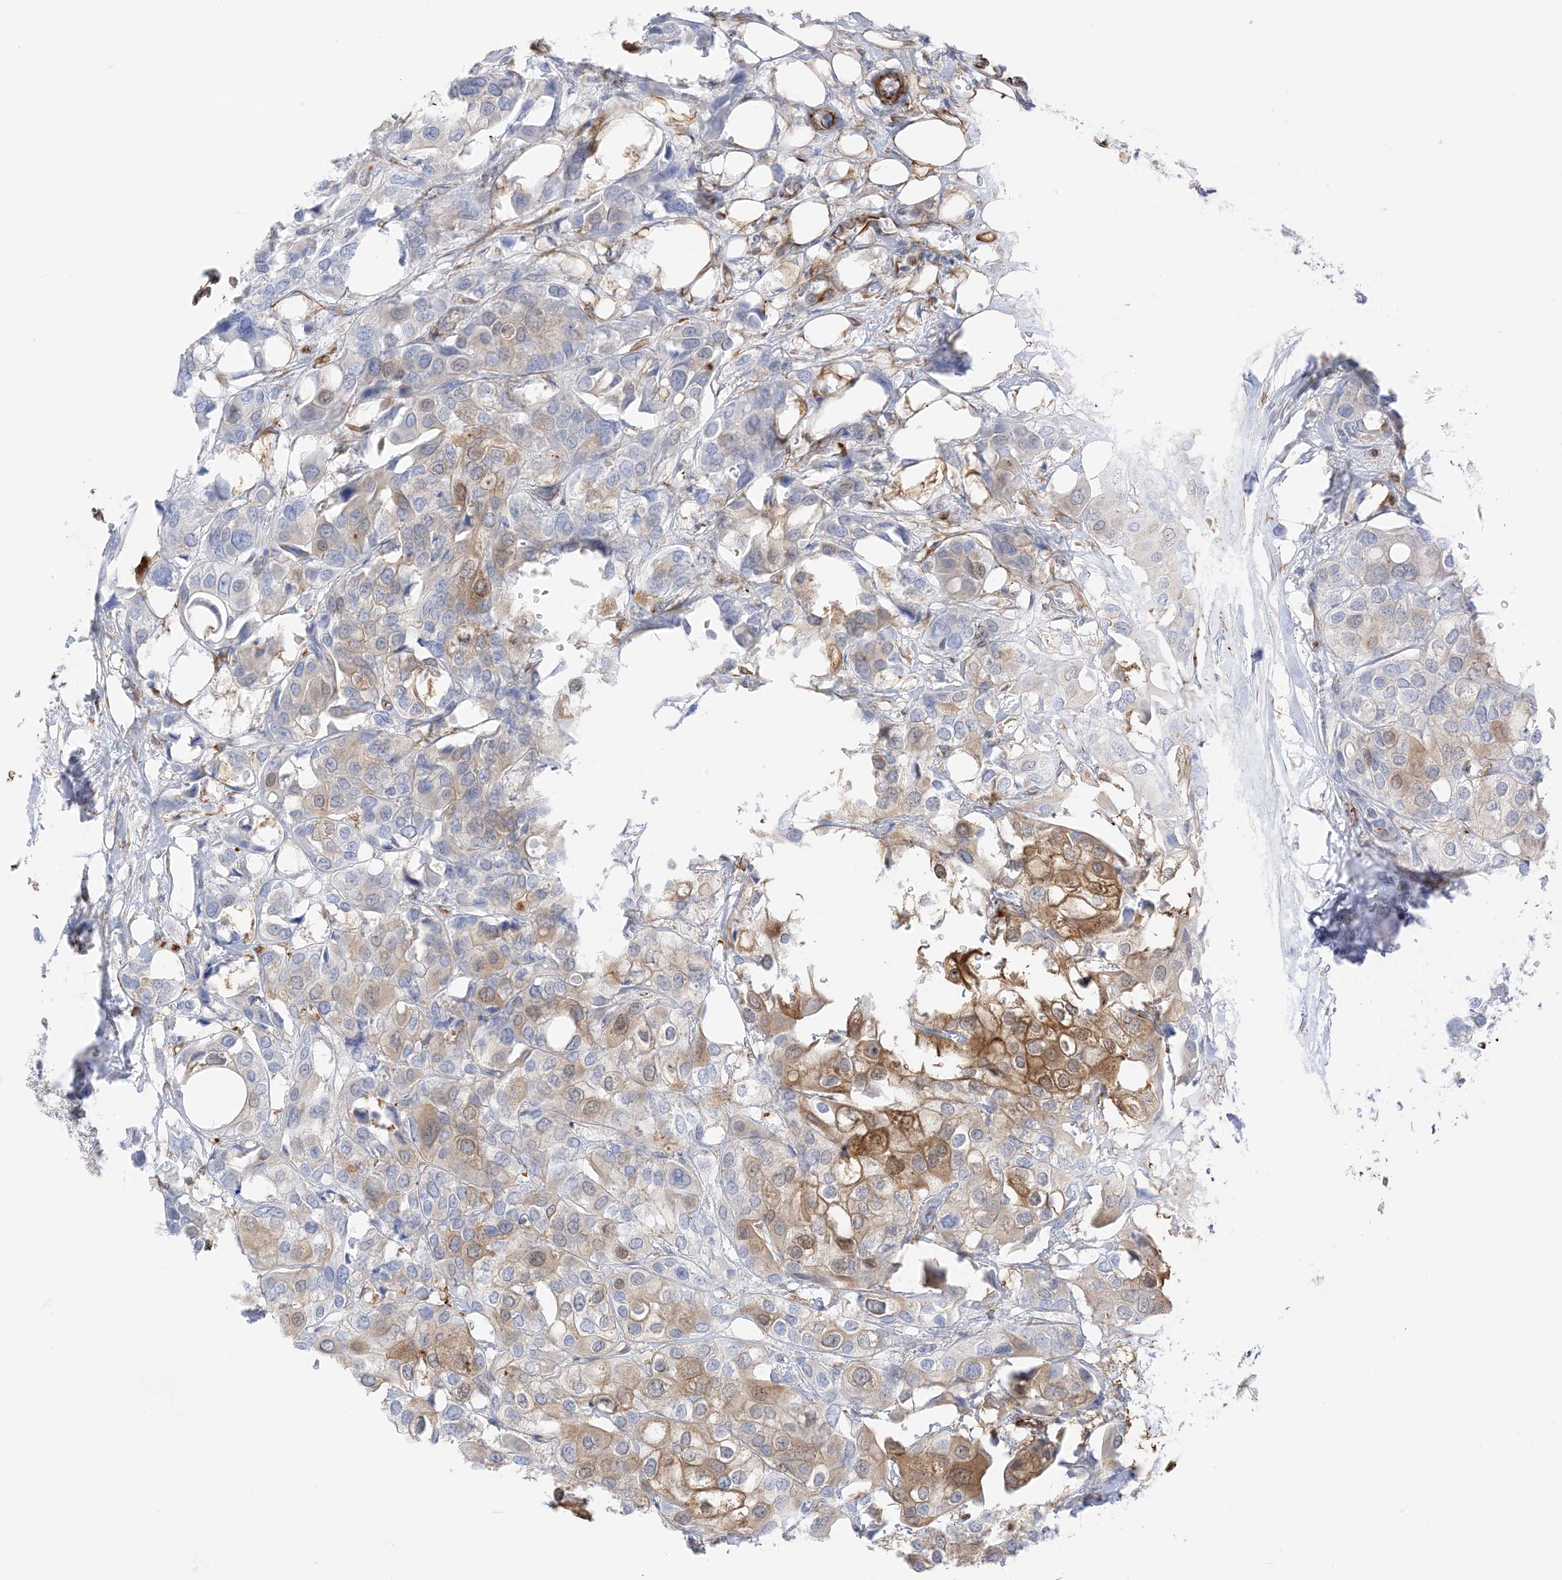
{"staining": {"intensity": "moderate", "quantity": "25%-75%", "location": "cytoplasmic/membranous"}, "tissue": "urothelial cancer", "cell_type": "Tumor cells", "image_type": "cancer", "snomed": [{"axis": "morphology", "description": "Urothelial carcinoma, High grade"}, {"axis": "topography", "description": "Urinary bladder"}], "caption": "DAB immunohistochemical staining of urothelial cancer exhibits moderate cytoplasmic/membranous protein positivity in approximately 25%-75% of tumor cells. (IHC, brightfield microscopy, high magnification).", "gene": "PID1", "patient": {"sex": "male", "age": 64}}